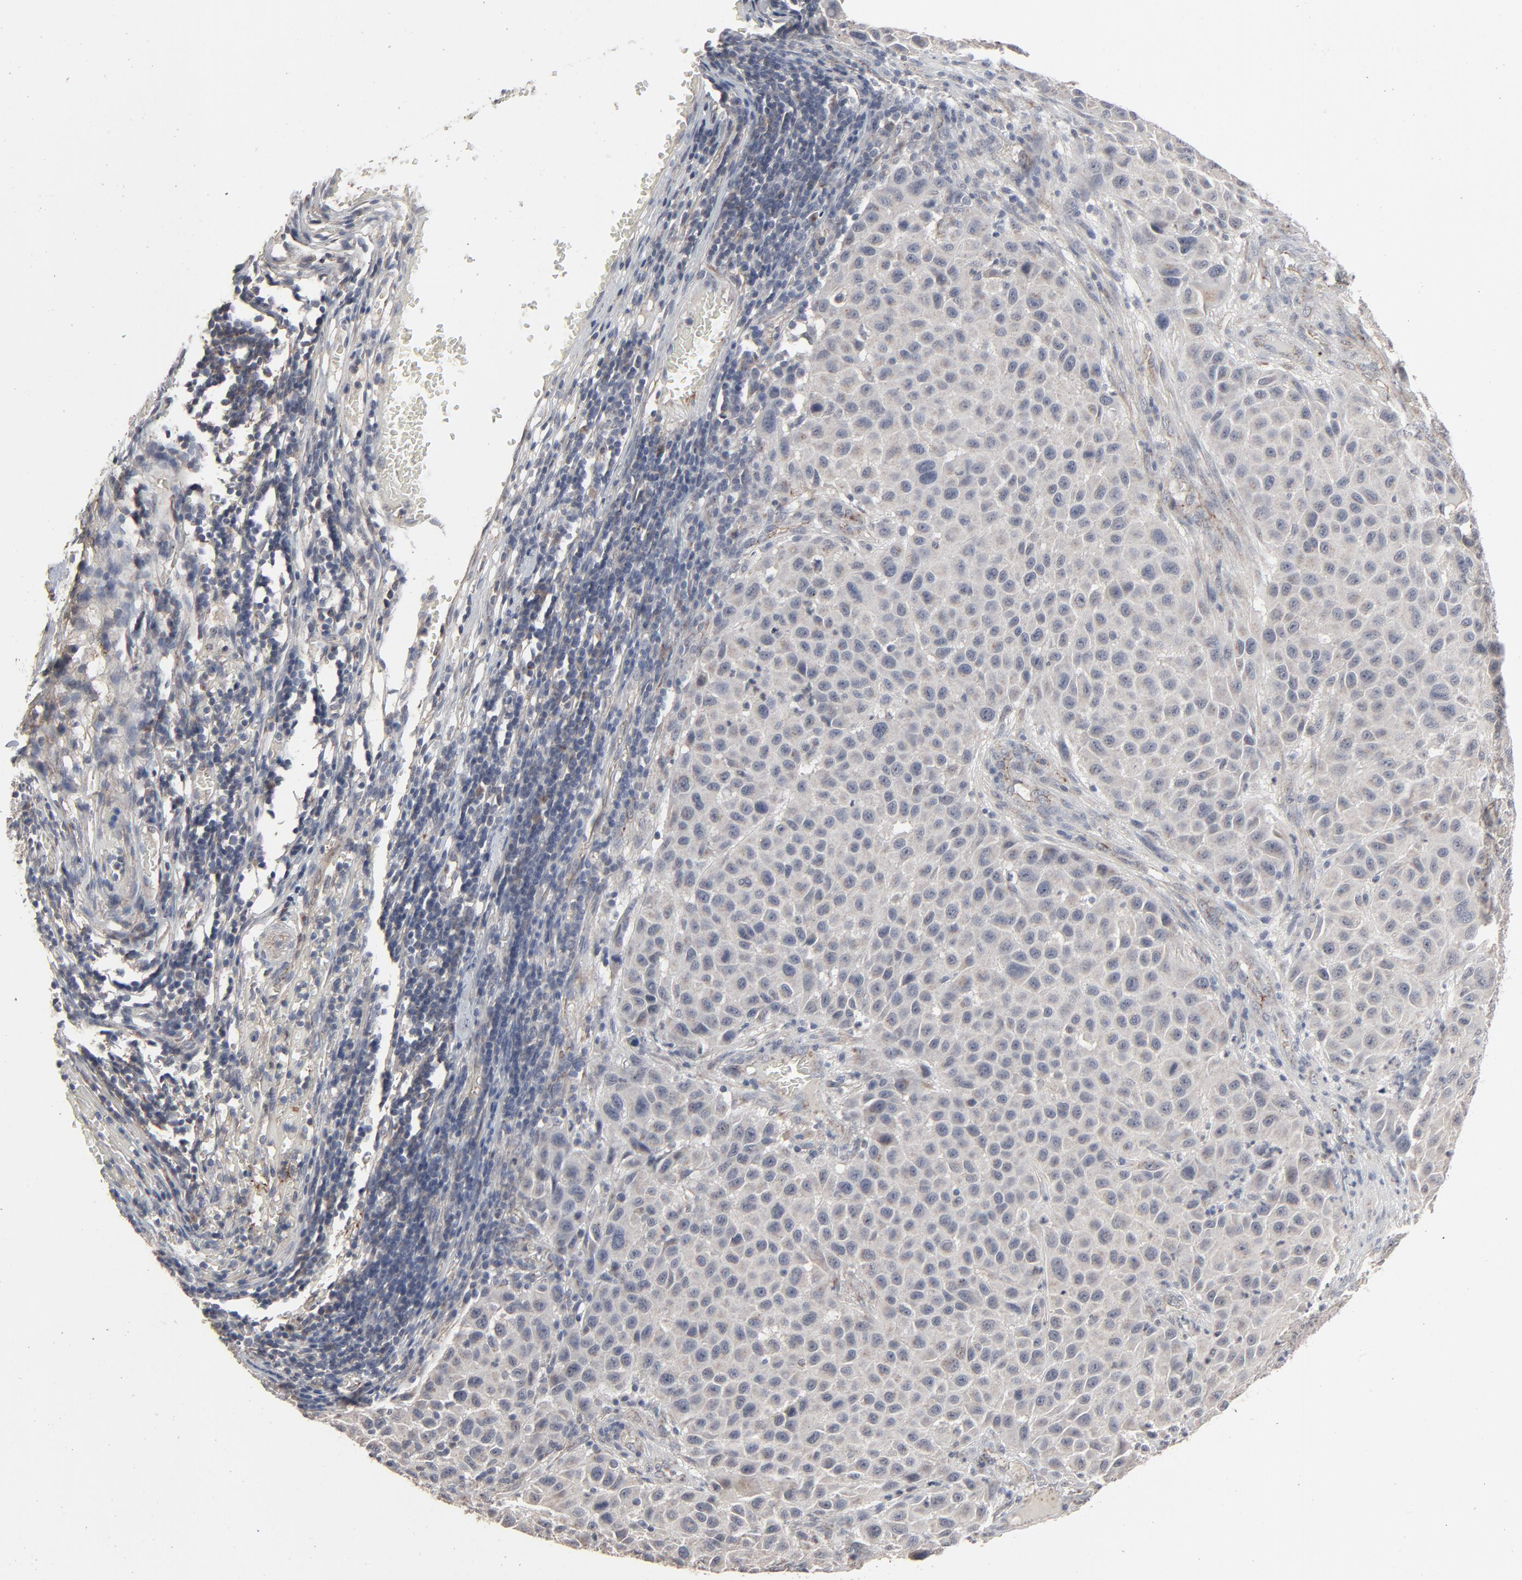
{"staining": {"intensity": "weak", "quantity": "25%-75%", "location": "cytoplasmic/membranous"}, "tissue": "melanoma", "cell_type": "Tumor cells", "image_type": "cancer", "snomed": [{"axis": "morphology", "description": "Malignant melanoma, Metastatic site"}, {"axis": "topography", "description": "Lymph node"}], "caption": "Melanoma tissue shows weak cytoplasmic/membranous expression in approximately 25%-75% of tumor cells", "gene": "JAM3", "patient": {"sex": "male", "age": 61}}